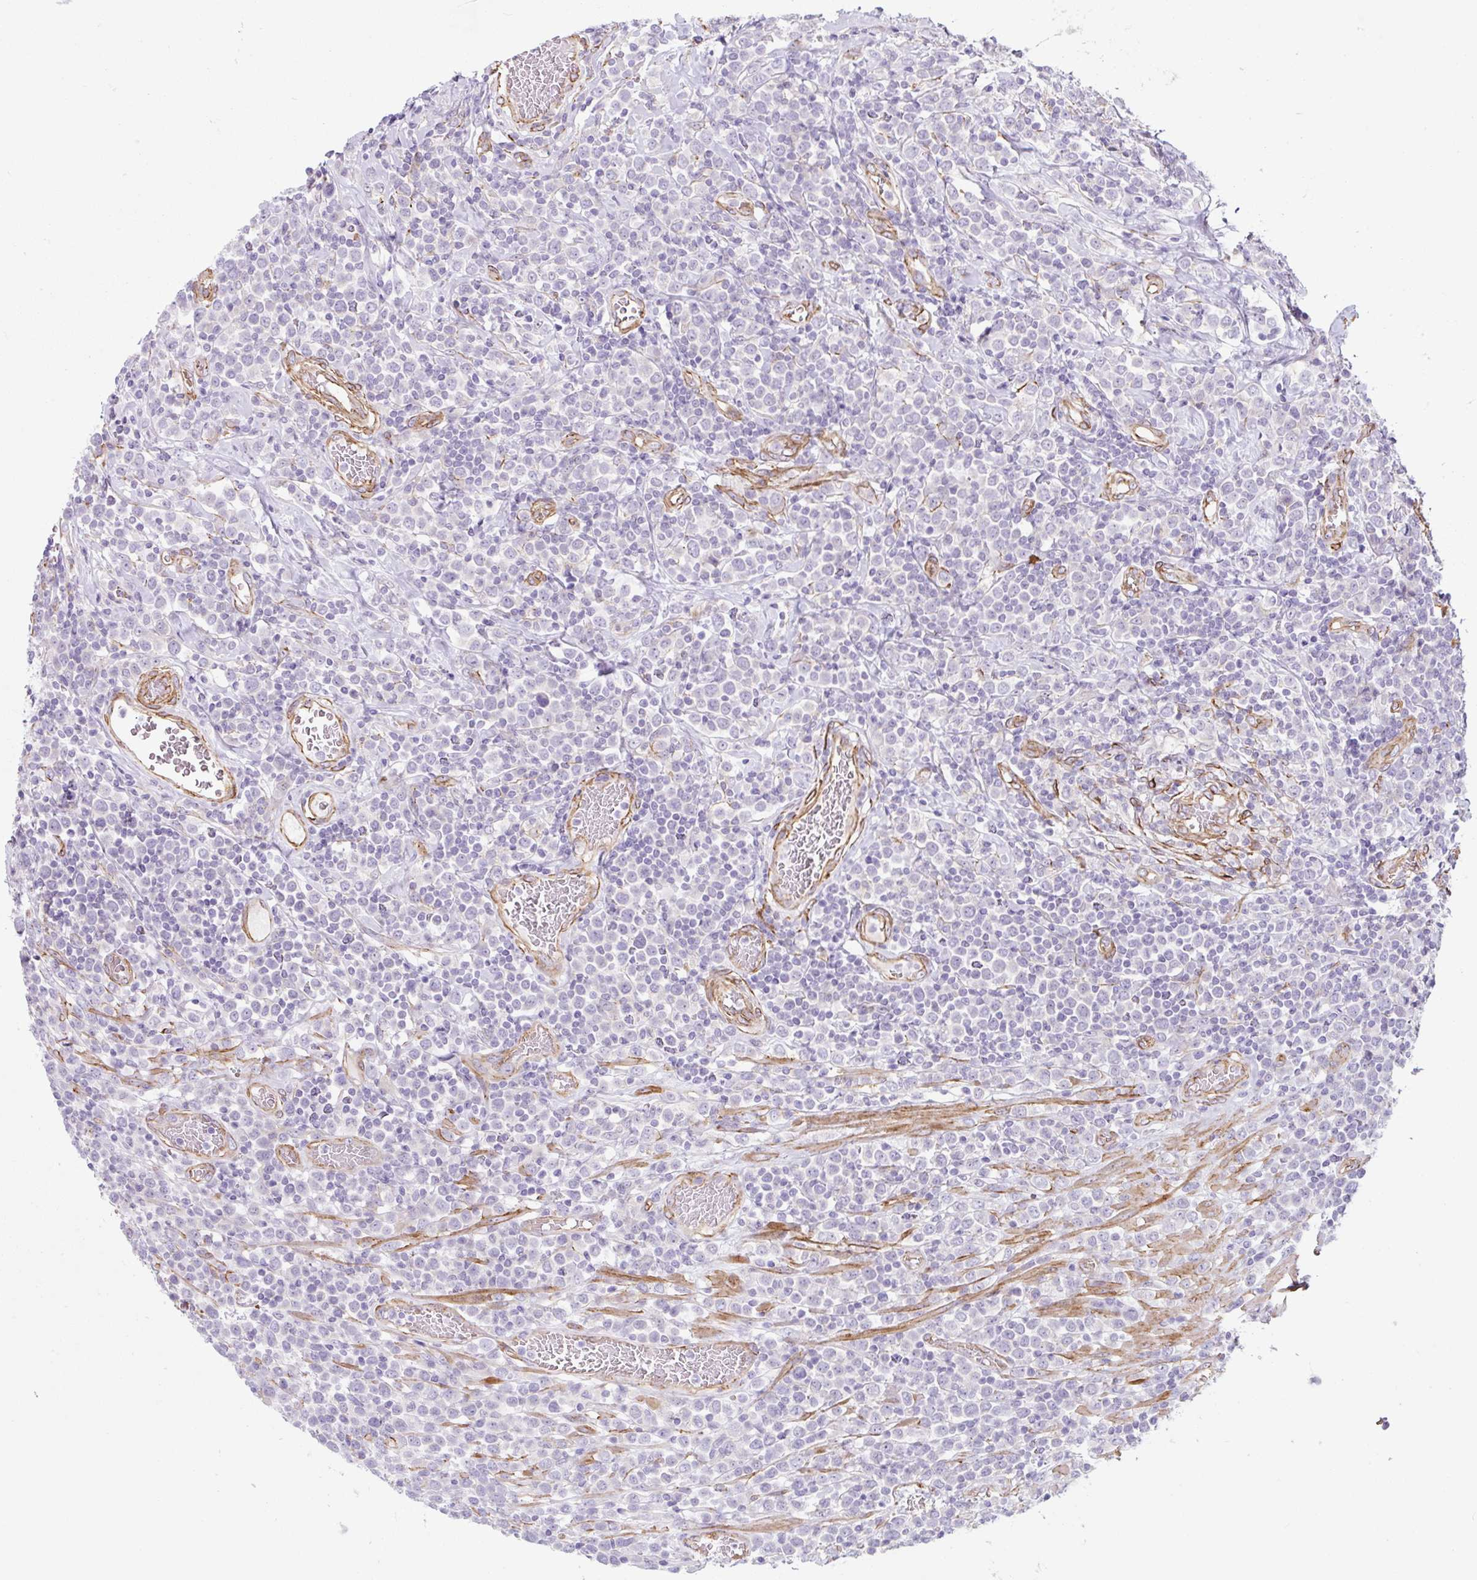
{"staining": {"intensity": "negative", "quantity": "none", "location": "none"}, "tissue": "lymphoma", "cell_type": "Tumor cells", "image_type": "cancer", "snomed": [{"axis": "morphology", "description": "Malignant lymphoma, non-Hodgkin's type, High grade"}, {"axis": "topography", "description": "Soft tissue"}], "caption": "Immunohistochemistry (IHC) photomicrograph of lymphoma stained for a protein (brown), which shows no expression in tumor cells.", "gene": "ANKUB1", "patient": {"sex": "female", "age": 56}}